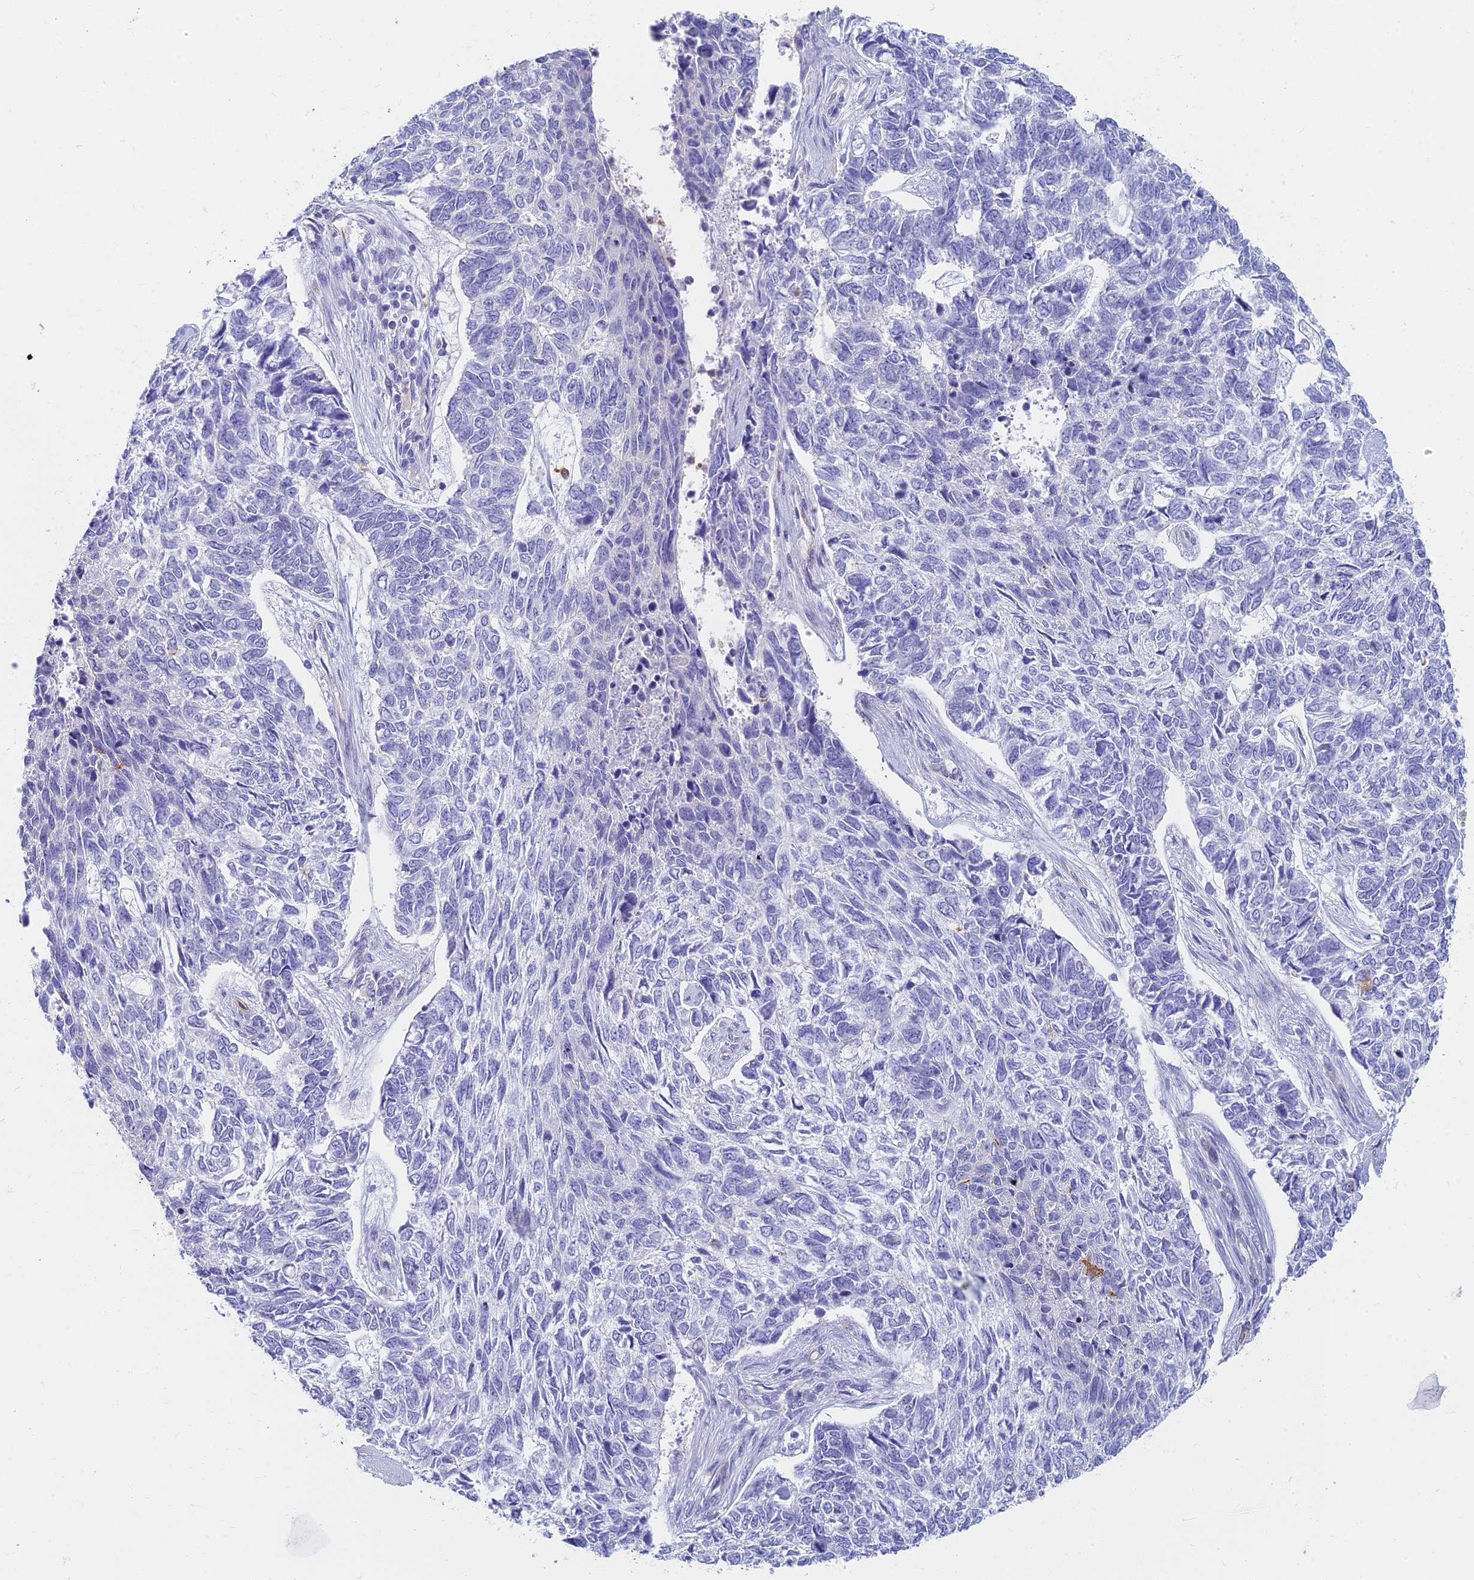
{"staining": {"intensity": "negative", "quantity": "none", "location": "none"}, "tissue": "skin cancer", "cell_type": "Tumor cells", "image_type": "cancer", "snomed": [{"axis": "morphology", "description": "Basal cell carcinoma"}, {"axis": "topography", "description": "Skin"}], "caption": "Protein analysis of skin basal cell carcinoma reveals no significant positivity in tumor cells.", "gene": "STRN4", "patient": {"sex": "female", "age": 65}}